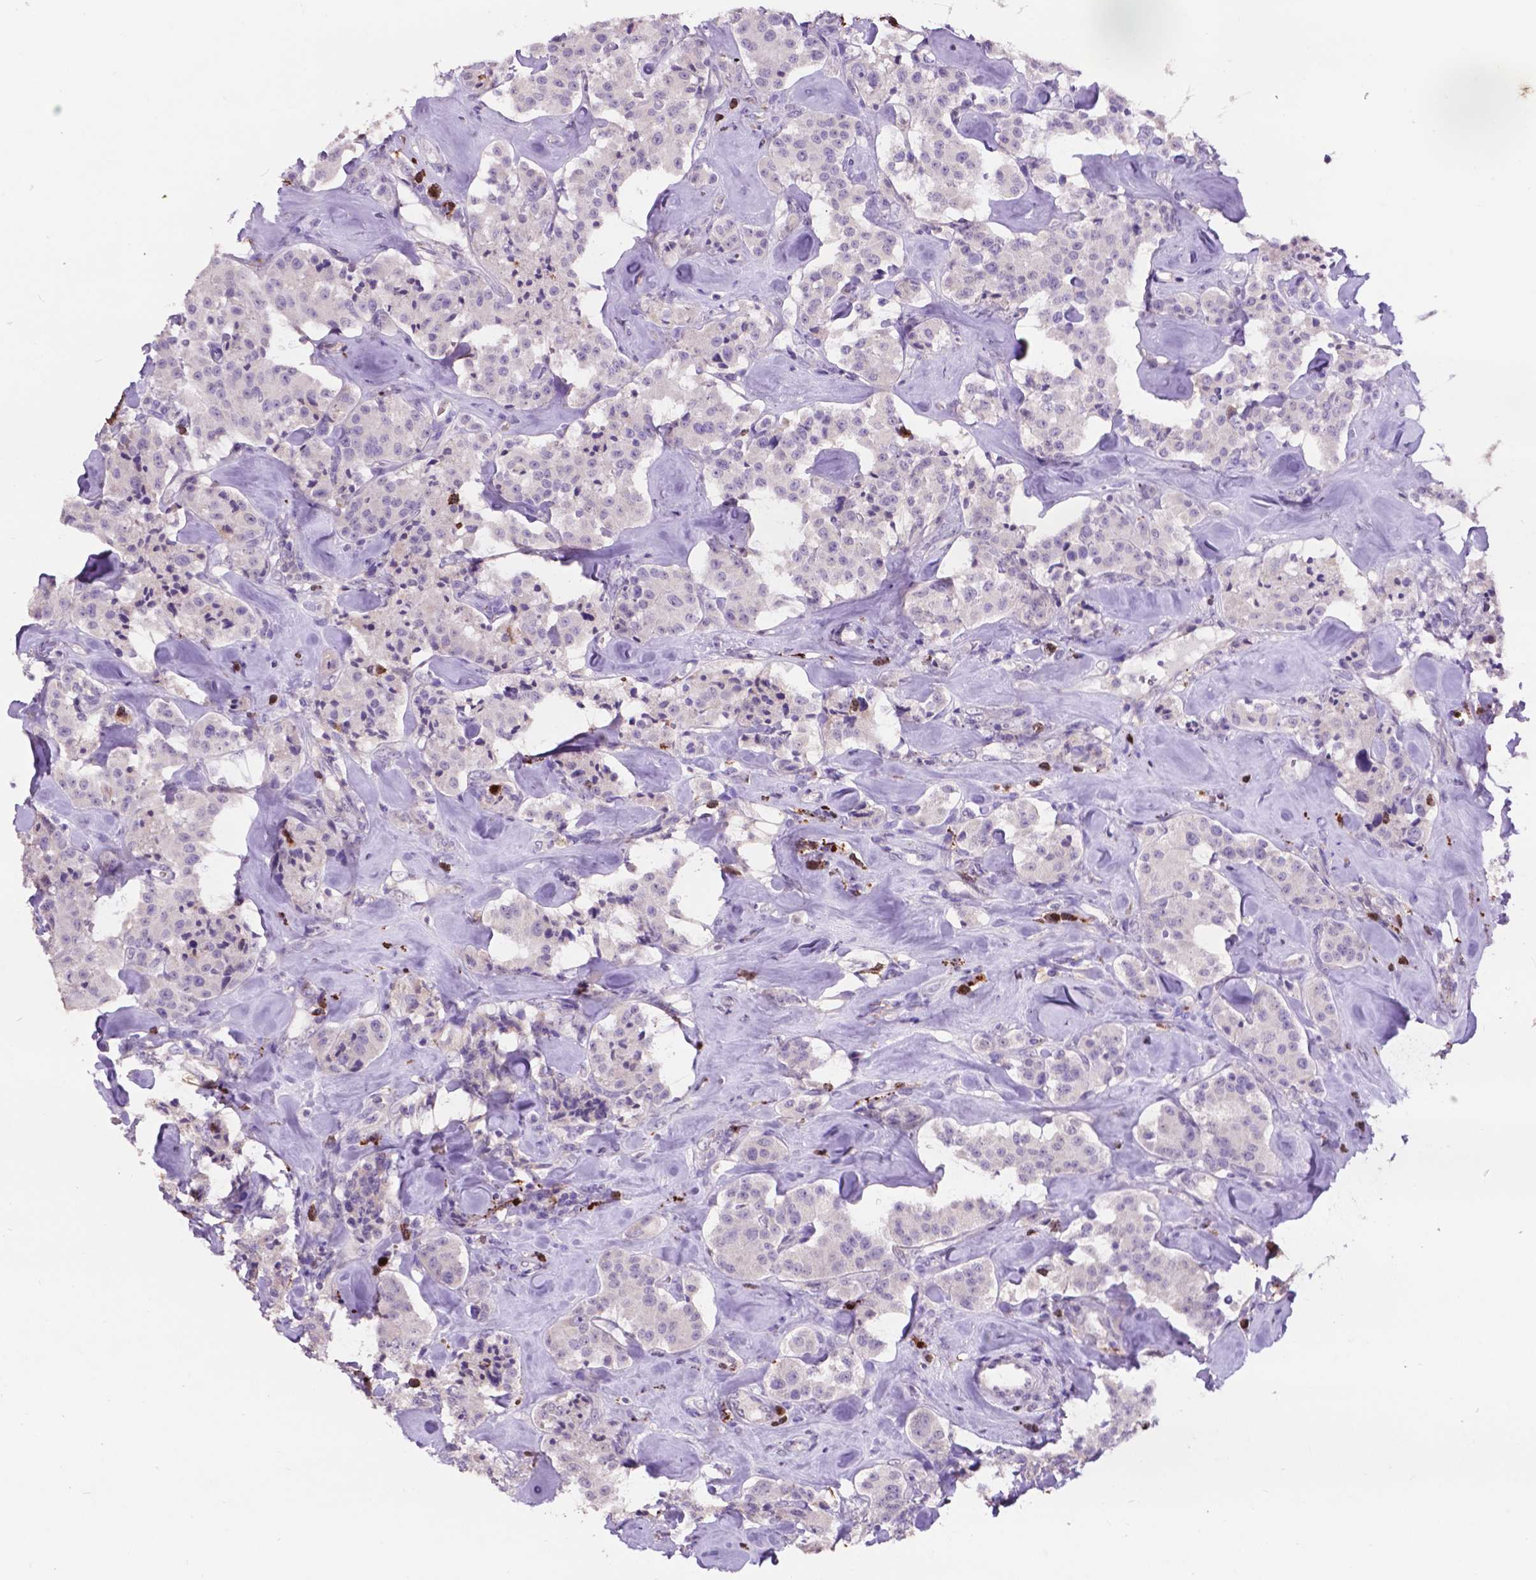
{"staining": {"intensity": "negative", "quantity": "none", "location": "none"}, "tissue": "carcinoid", "cell_type": "Tumor cells", "image_type": "cancer", "snomed": [{"axis": "morphology", "description": "Carcinoid, malignant, NOS"}, {"axis": "topography", "description": "Pancreas"}], "caption": "An immunohistochemistry (IHC) micrograph of carcinoid (malignant) is shown. There is no staining in tumor cells of carcinoid (malignant).", "gene": "PLSCR1", "patient": {"sex": "male", "age": 41}}